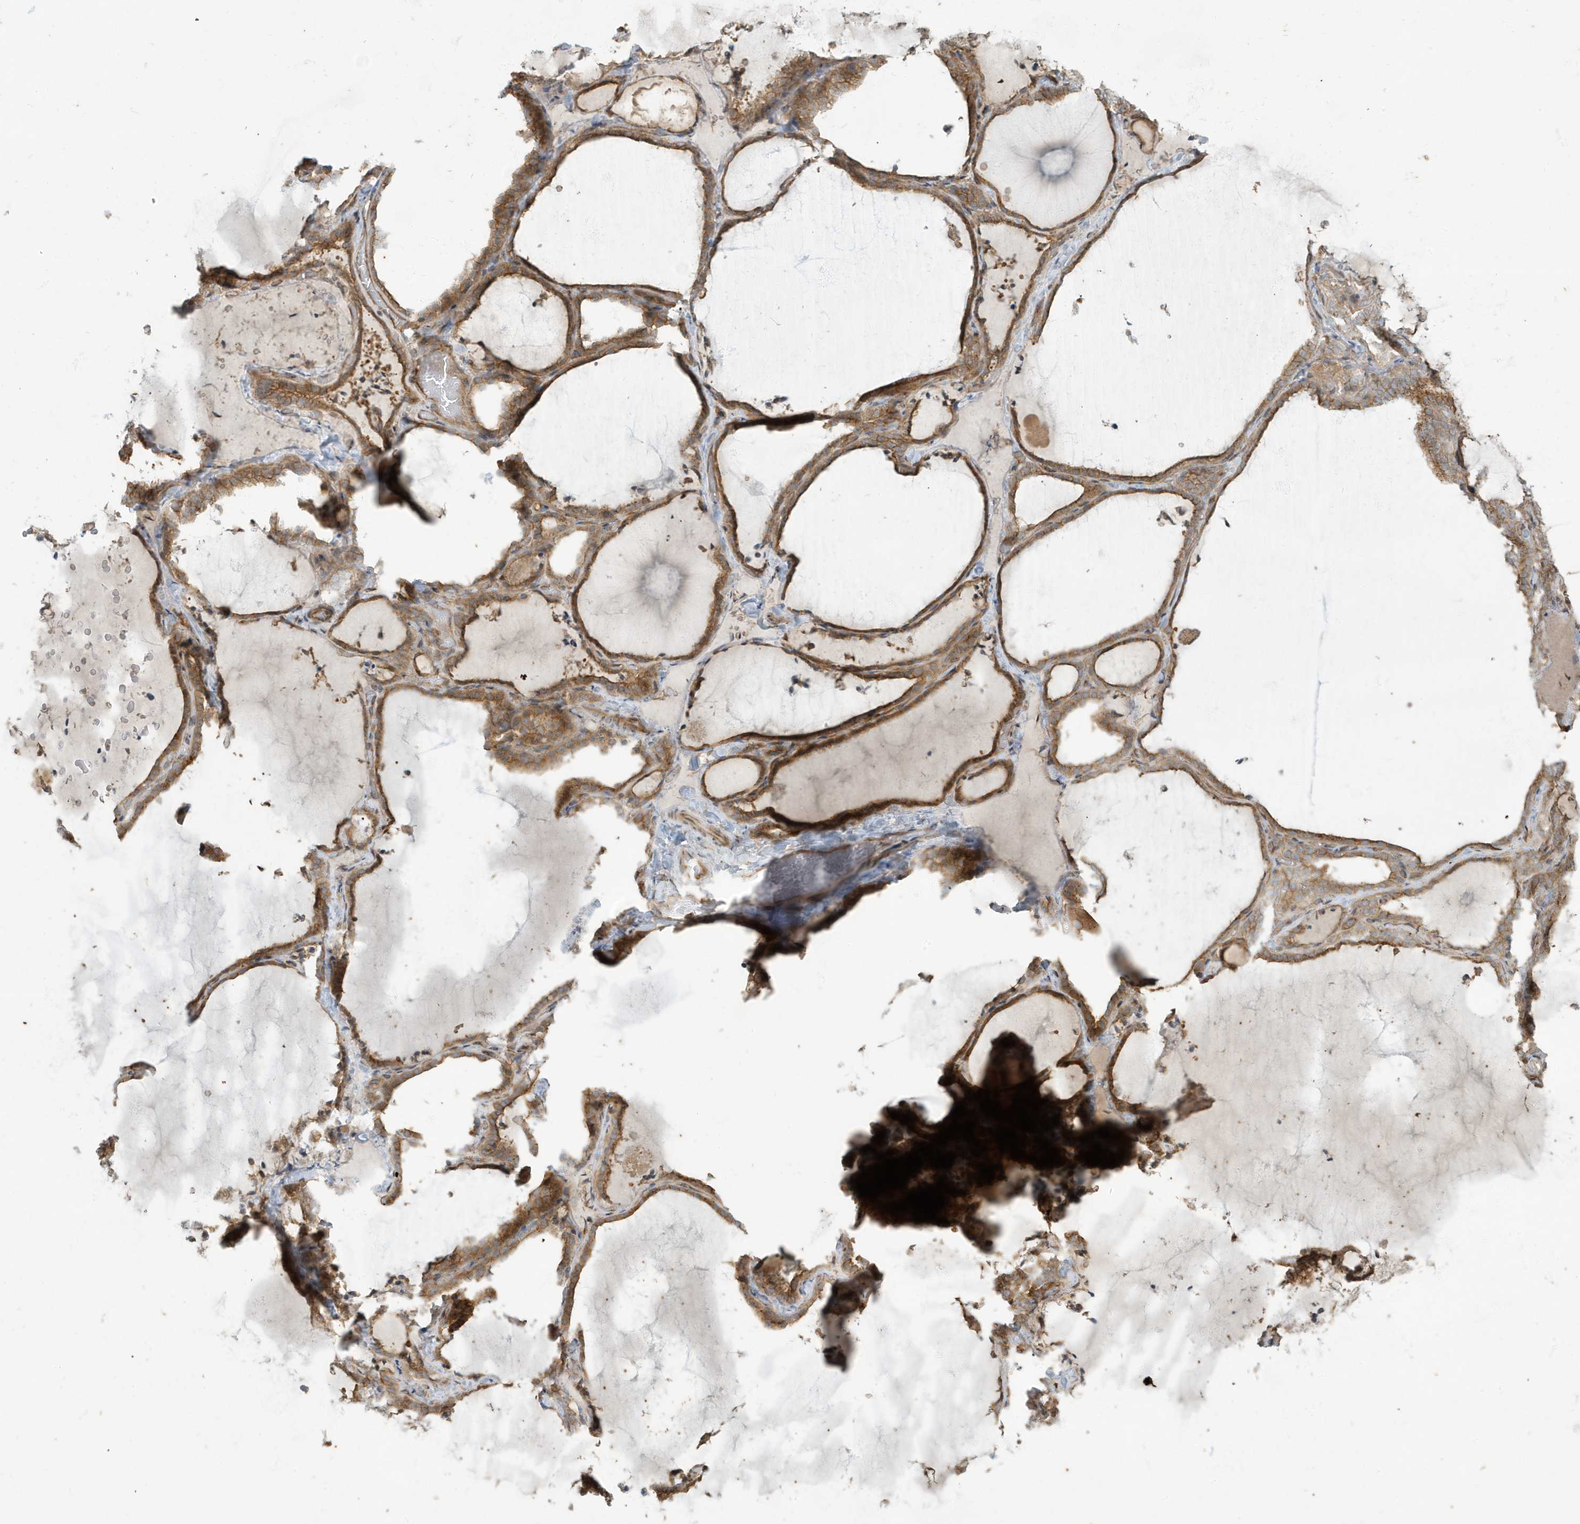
{"staining": {"intensity": "moderate", "quantity": ">75%", "location": "cytoplasmic/membranous"}, "tissue": "thyroid gland", "cell_type": "Glandular cells", "image_type": "normal", "snomed": [{"axis": "morphology", "description": "Normal tissue, NOS"}, {"axis": "topography", "description": "Thyroid gland"}], "caption": "Thyroid gland stained with DAB (3,3'-diaminobenzidine) IHC shows medium levels of moderate cytoplasmic/membranous positivity in about >75% of glandular cells.", "gene": "ATP23", "patient": {"sex": "female", "age": 22}}